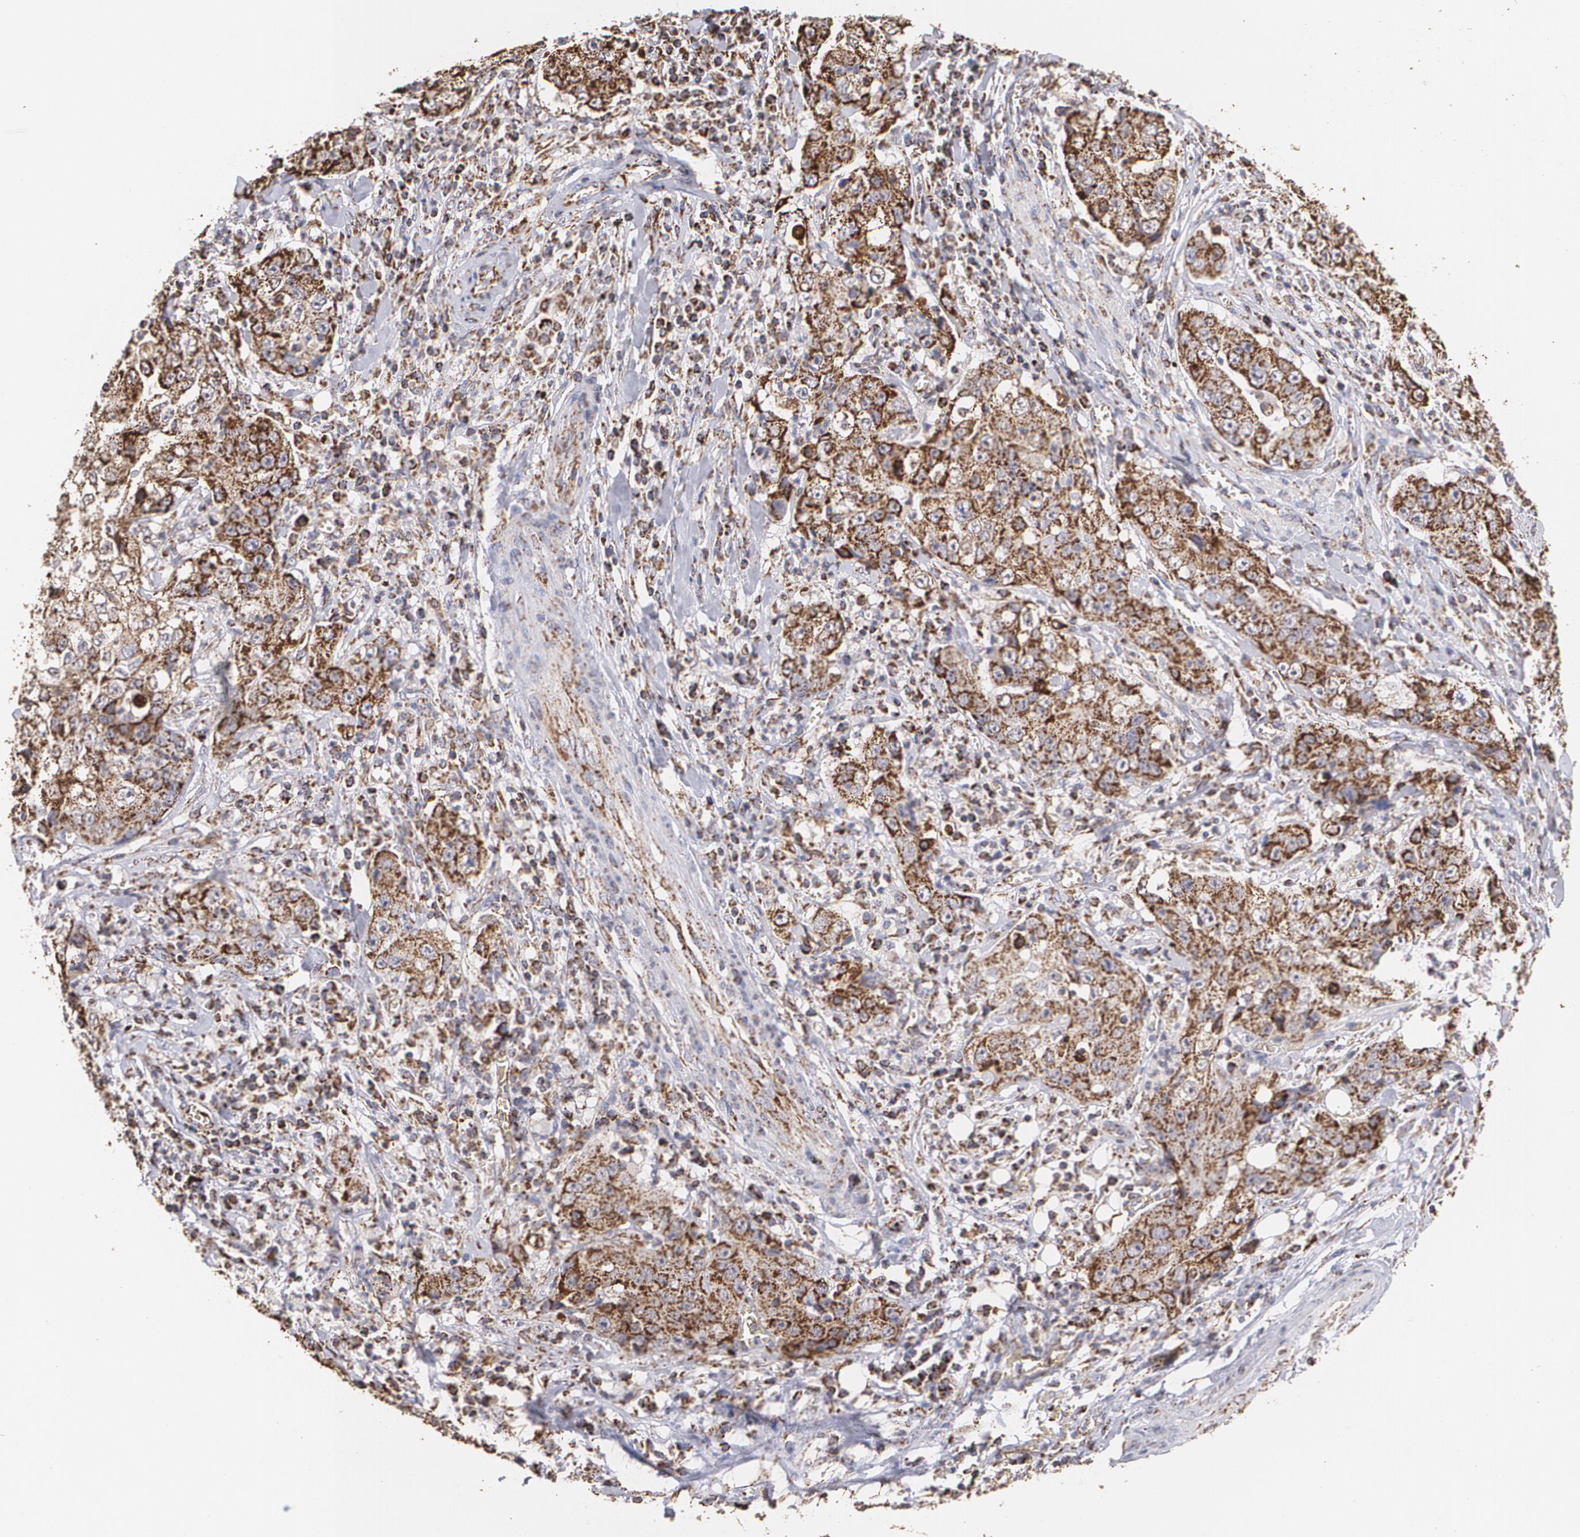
{"staining": {"intensity": "strong", "quantity": "25%-75%", "location": "cytoplasmic/membranous"}, "tissue": "lung cancer", "cell_type": "Tumor cells", "image_type": "cancer", "snomed": [{"axis": "morphology", "description": "Squamous cell carcinoma, NOS"}, {"axis": "topography", "description": "Lung"}], "caption": "IHC micrograph of neoplastic tissue: lung cancer (squamous cell carcinoma) stained using IHC shows high levels of strong protein expression localized specifically in the cytoplasmic/membranous of tumor cells, appearing as a cytoplasmic/membranous brown color.", "gene": "HSPD1", "patient": {"sex": "male", "age": 64}}